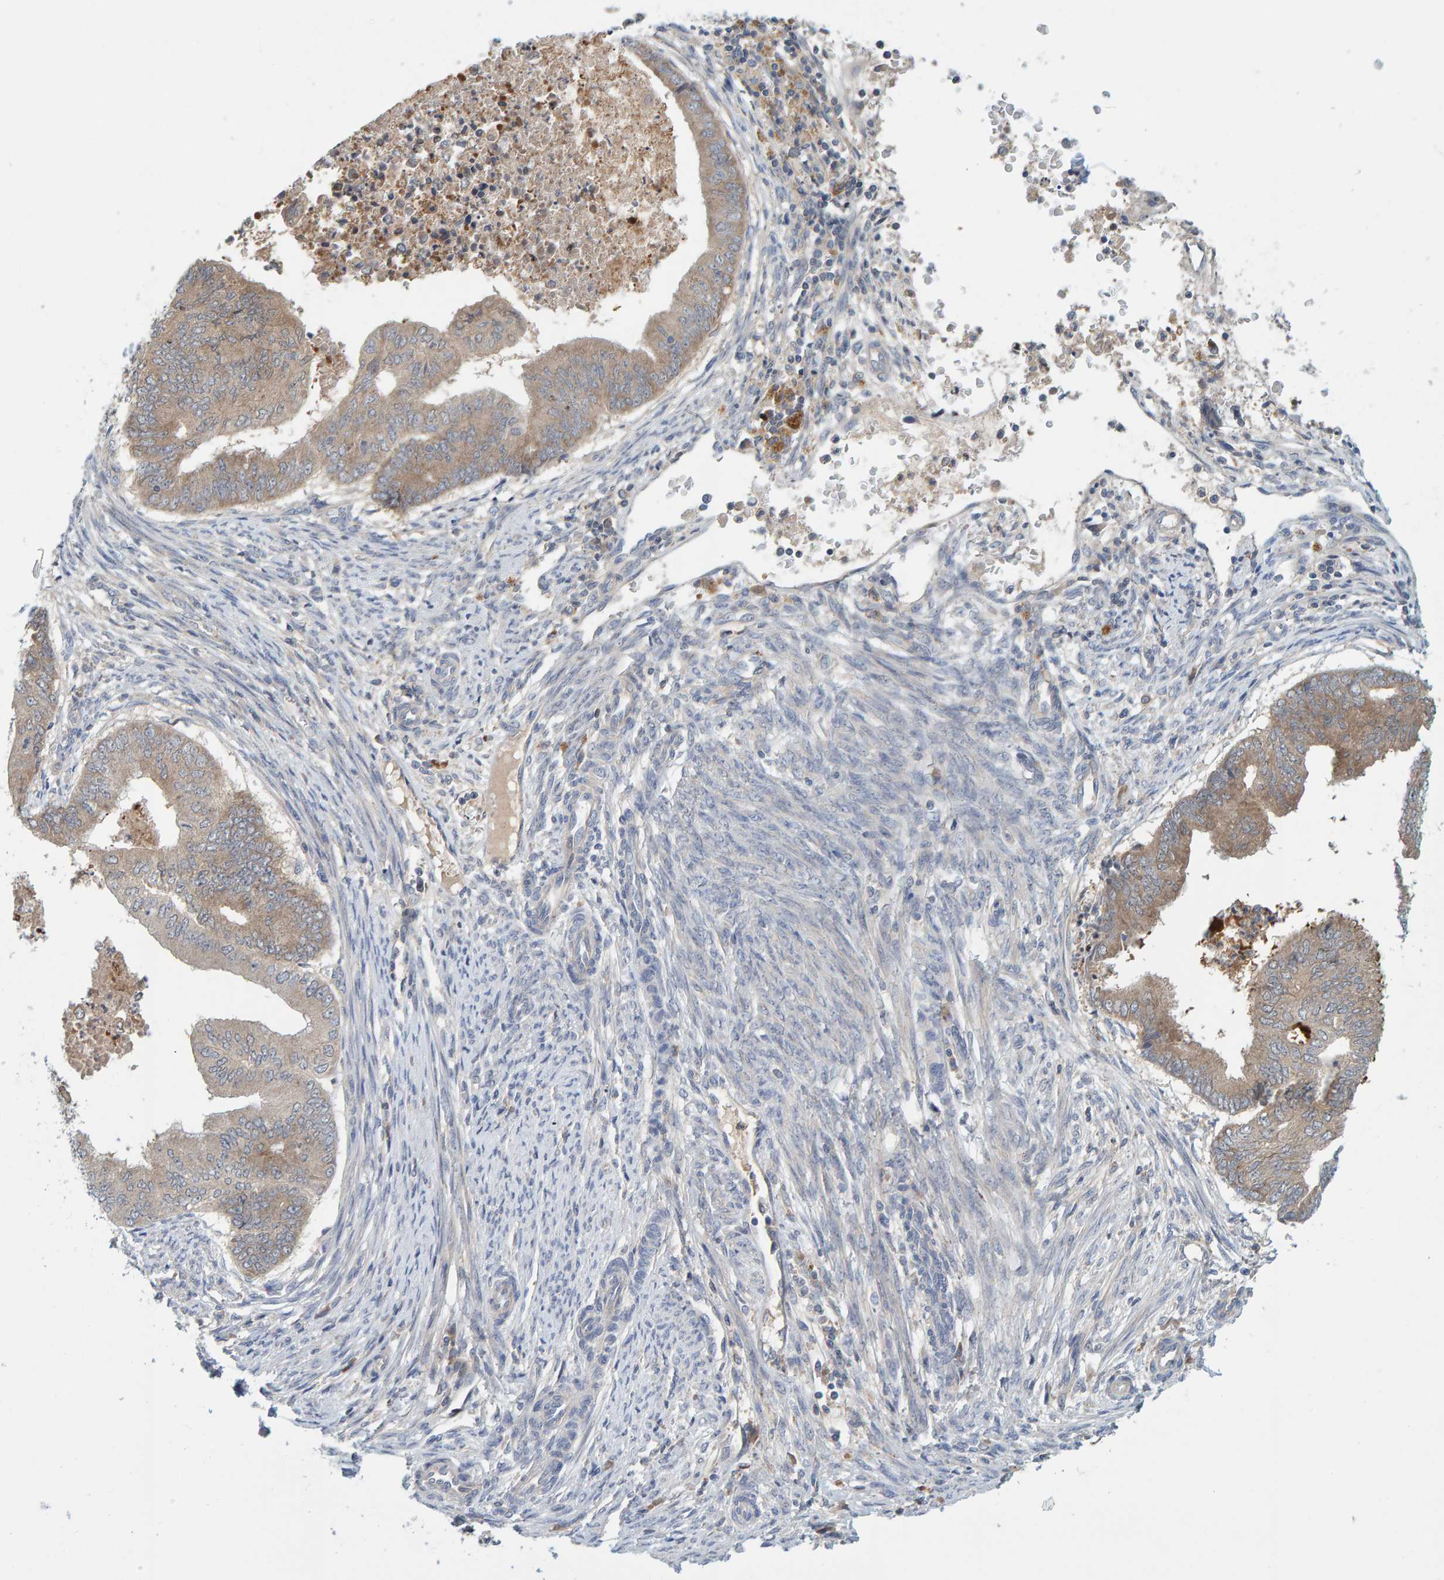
{"staining": {"intensity": "weak", "quantity": ">75%", "location": "cytoplasmic/membranous"}, "tissue": "endometrial cancer", "cell_type": "Tumor cells", "image_type": "cancer", "snomed": [{"axis": "morphology", "description": "Polyp, NOS"}, {"axis": "morphology", "description": "Adenocarcinoma, NOS"}, {"axis": "morphology", "description": "Adenoma, NOS"}, {"axis": "topography", "description": "Endometrium"}], "caption": "This image exhibits endometrial cancer stained with IHC to label a protein in brown. The cytoplasmic/membranous of tumor cells show weak positivity for the protein. Nuclei are counter-stained blue.", "gene": "TATDN1", "patient": {"sex": "female", "age": 79}}